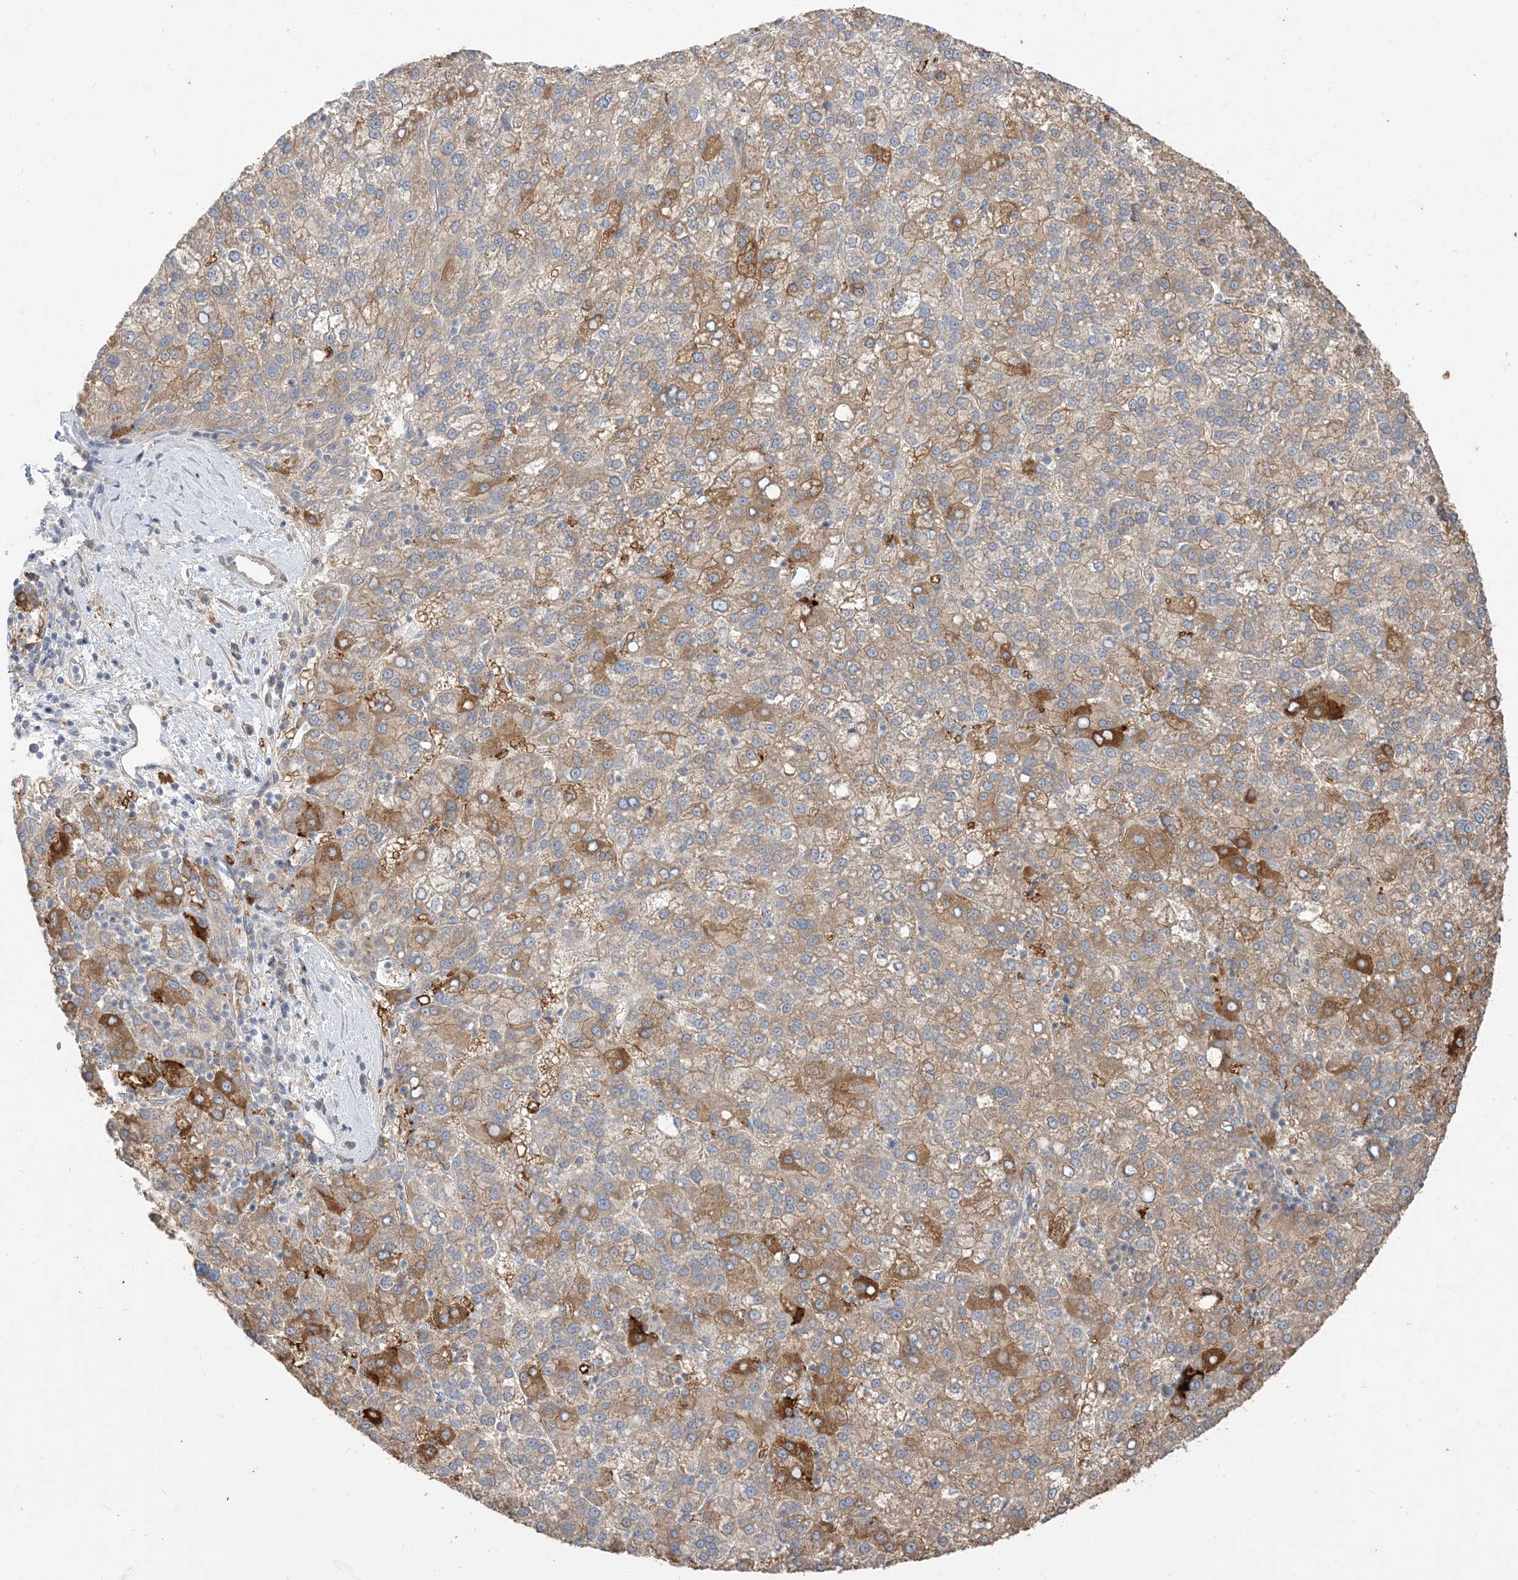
{"staining": {"intensity": "moderate", "quantity": ">75%", "location": "cytoplasmic/membranous"}, "tissue": "liver cancer", "cell_type": "Tumor cells", "image_type": "cancer", "snomed": [{"axis": "morphology", "description": "Carcinoma, Hepatocellular, NOS"}, {"axis": "topography", "description": "Liver"}], "caption": "Human liver hepatocellular carcinoma stained with a brown dye reveals moderate cytoplasmic/membranous positive positivity in about >75% of tumor cells.", "gene": "RNF175", "patient": {"sex": "female", "age": 58}}